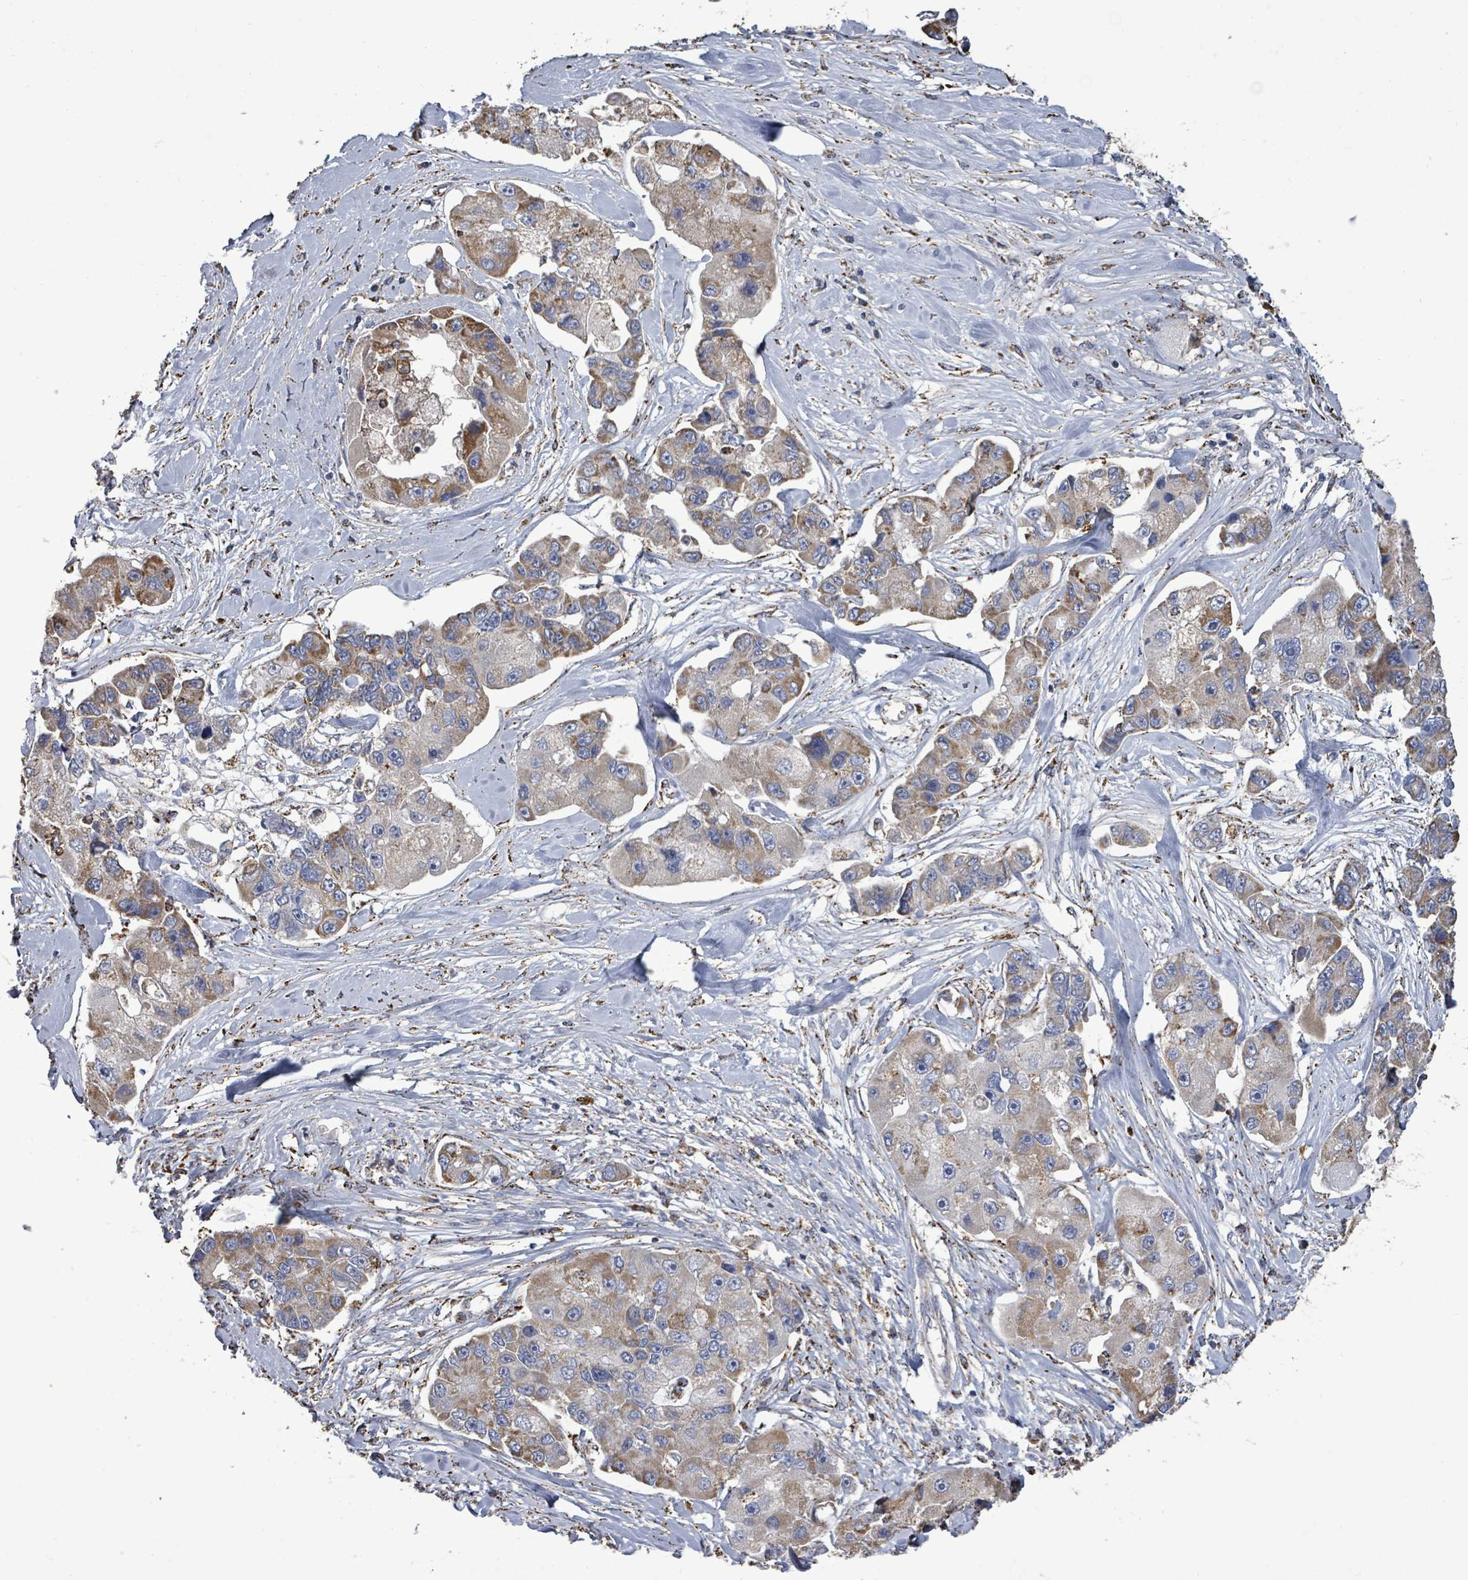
{"staining": {"intensity": "moderate", "quantity": "<25%", "location": "cytoplasmic/membranous"}, "tissue": "lung cancer", "cell_type": "Tumor cells", "image_type": "cancer", "snomed": [{"axis": "morphology", "description": "Adenocarcinoma, NOS"}, {"axis": "topography", "description": "Lung"}], "caption": "Lung cancer (adenocarcinoma) was stained to show a protein in brown. There is low levels of moderate cytoplasmic/membranous expression in approximately <25% of tumor cells.", "gene": "MTMR12", "patient": {"sex": "female", "age": 54}}